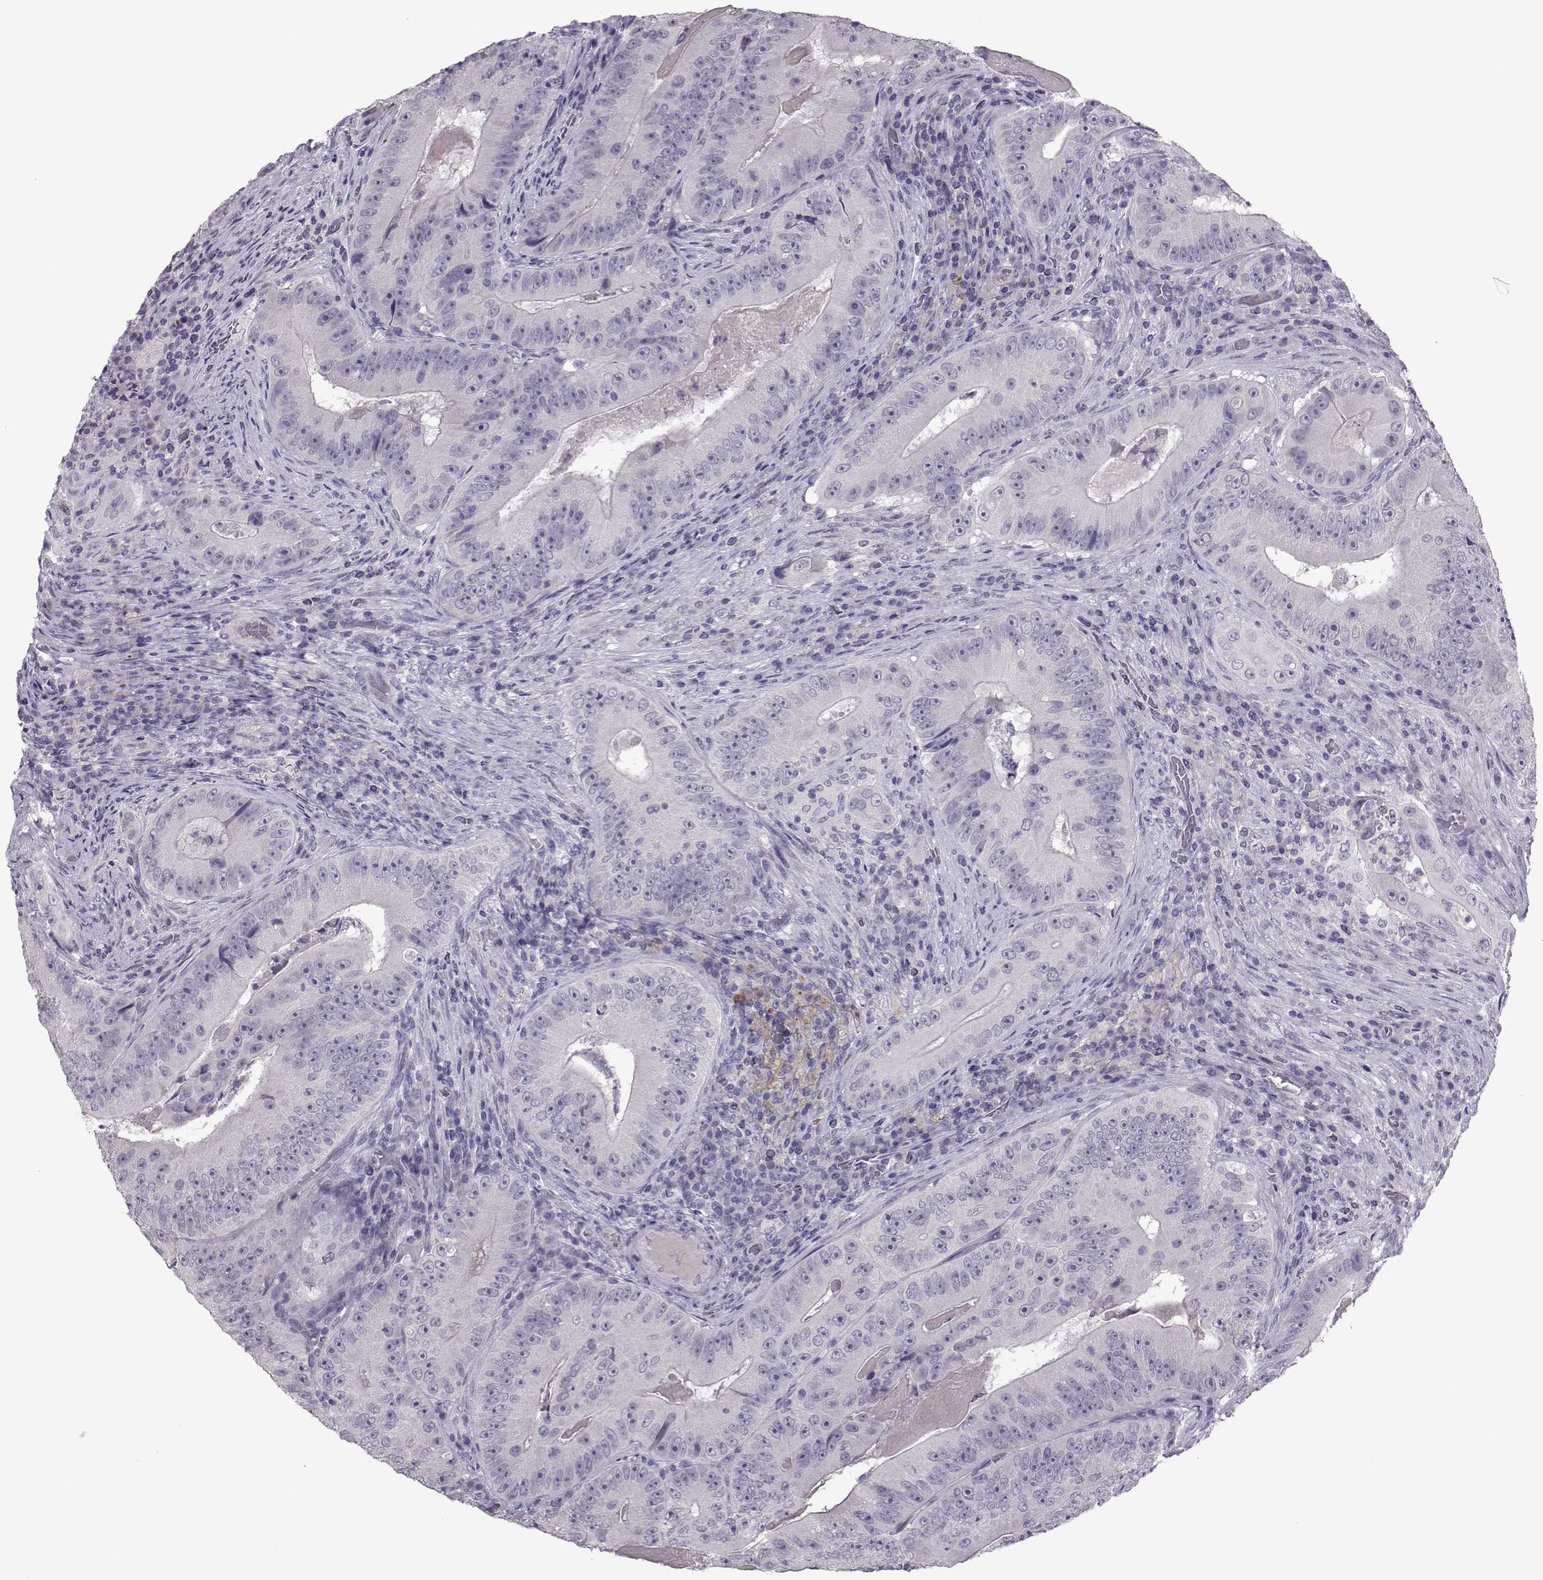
{"staining": {"intensity": "negative", "quantity": "none", "location": "none"}, "tissue": "colorectal cancer", "cell_type": "Tumor cells", "image_type": "cancer", "snomed": [{"axis": "morphology", "description": "Adenocarcinoma, NOS"}, {"axis": "topography", "description": "Colon"}], "caption": "This is a histopathology image of immunohistochemistry staining of adenocarcinoma (colorectal), which shows no positivity in tumor cells.", "gene": "ASRGL1", "patient": {"sex": "female", "age": 86}}